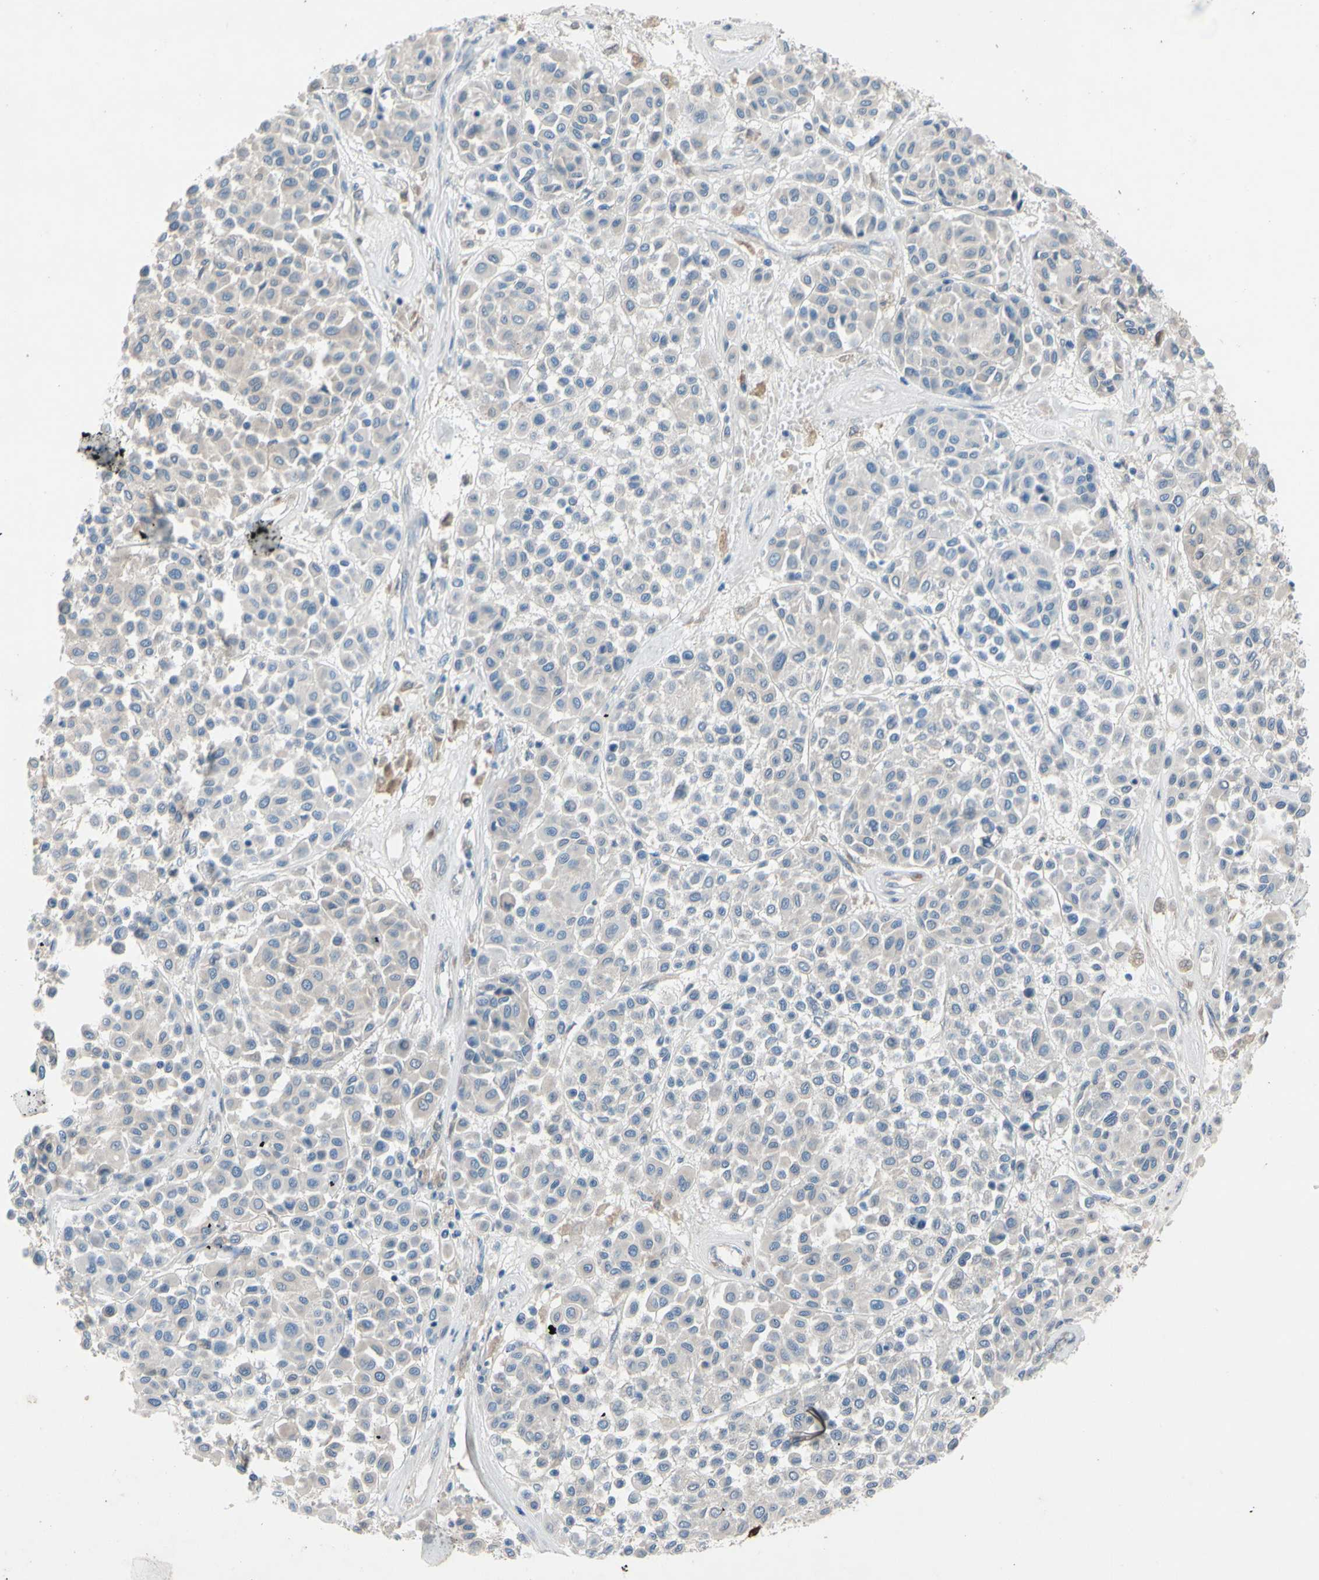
{"staining": {"intensity": "negative", "quantity": "none", "location": "none"}, "tissue": "melanoma", "cell_type": "Tumor cells", "image_type": "cancer", "snomed": [{"axis": "morphology", "description": "Malignant melanoma, Metastatic site"}, {"axis": "topography", "description": "Soft tissue"}], "caption": "This is a image of immunohistochemistry staining of melanoma, which shows no positivity in tumor cells.", "gene": "PRXL2A", "patient": {"sex": "male", "age": 41}}